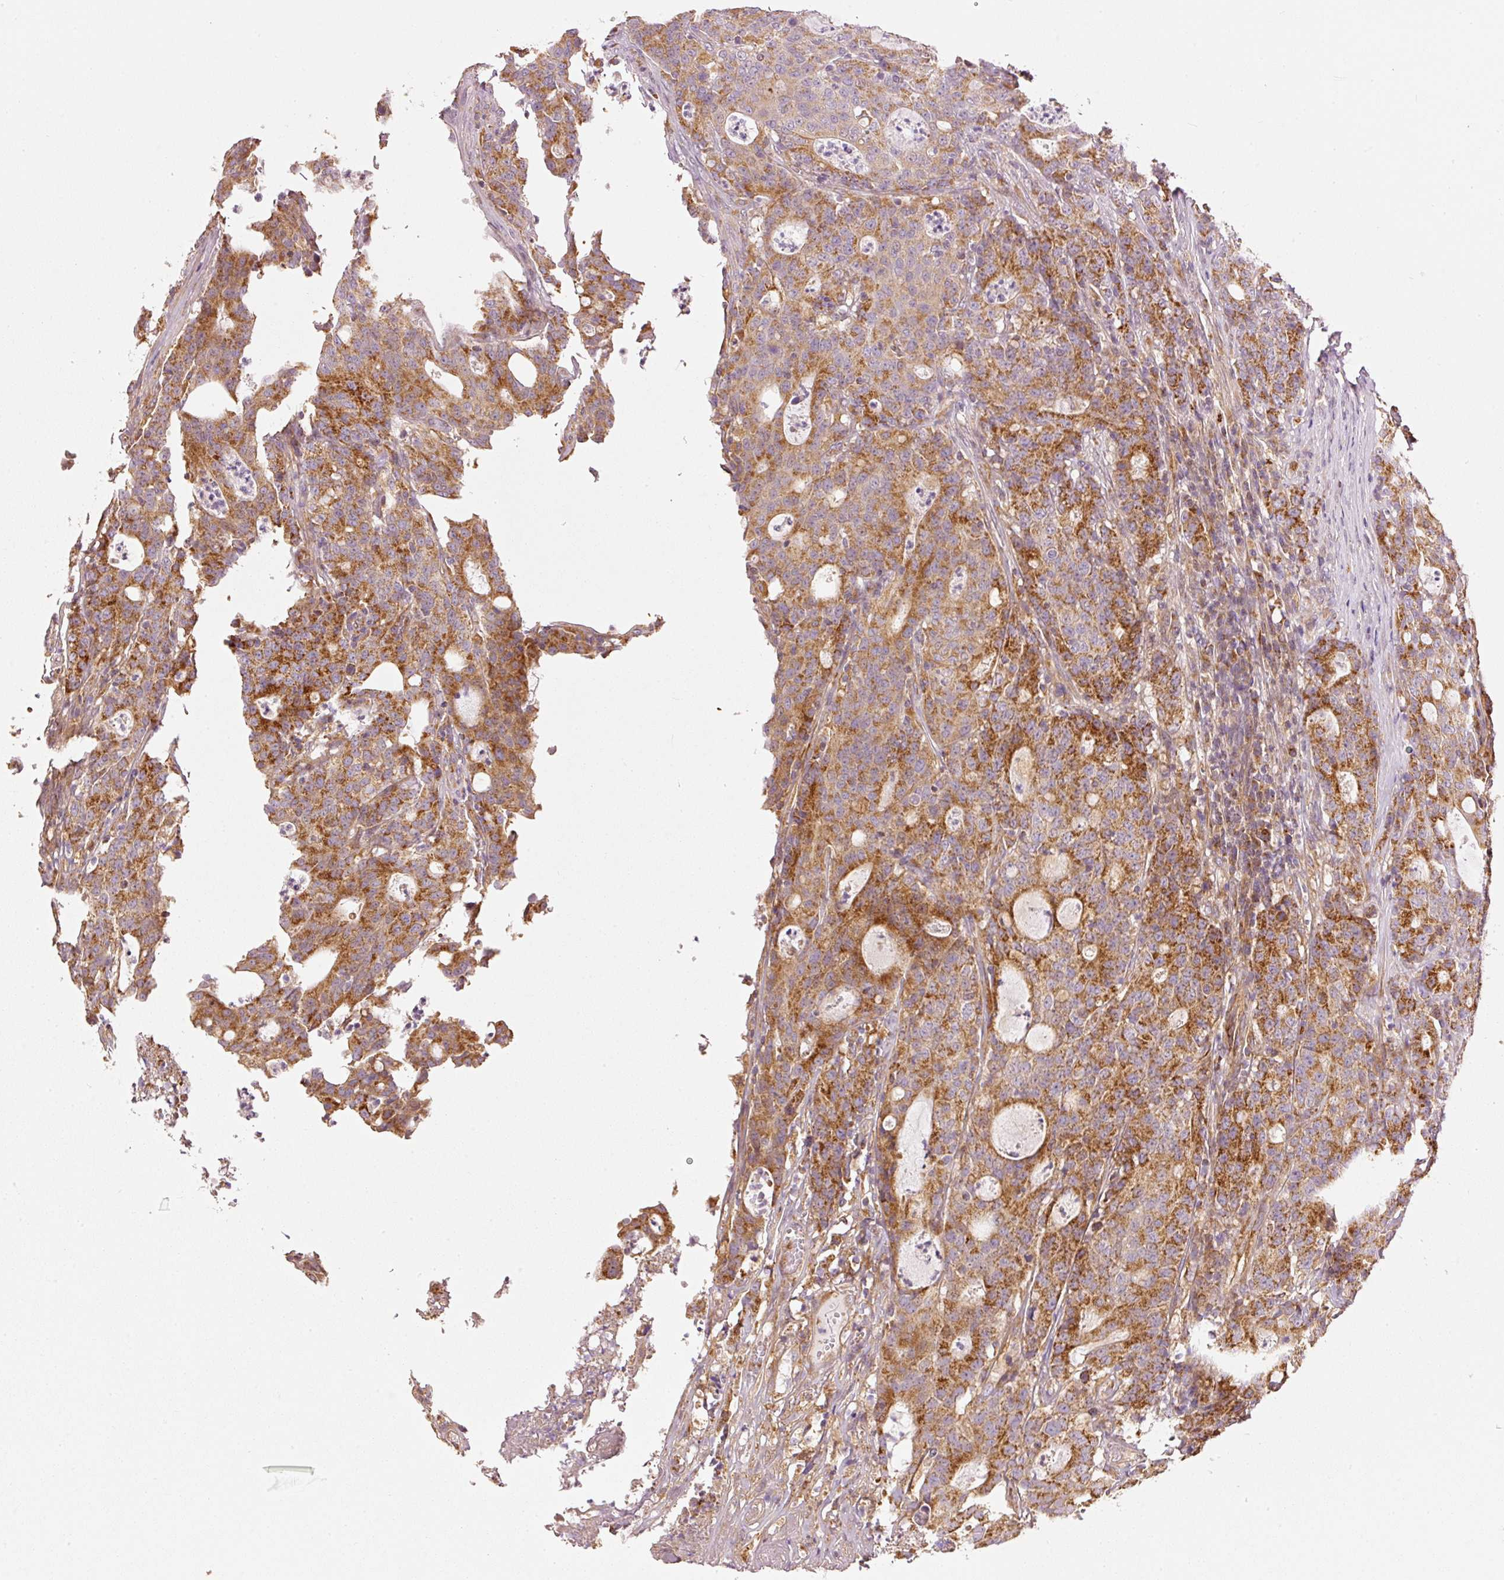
{"staining": {"intensity": "moderate", "quantity": ">75%", "location": "cytoplasmic/membranous"}, "tissue": "colorectal cancer", "cell_type": "Tumor cells", "image_type": "cancer", "snomed": [{"axis": "morphology", "description": "Adenocarcinoma, NOS"}, {"axis": "topography", "description": "Colon"}], "caption": "The image displays staining of colorectal cancer (adenocarcinoma), revealing moderate cytoplasmic/membranous protein expression (brown color) within tumor cells.", "gene": "MTHFD1L", "patient": {"sex": "male", "age": 83}}